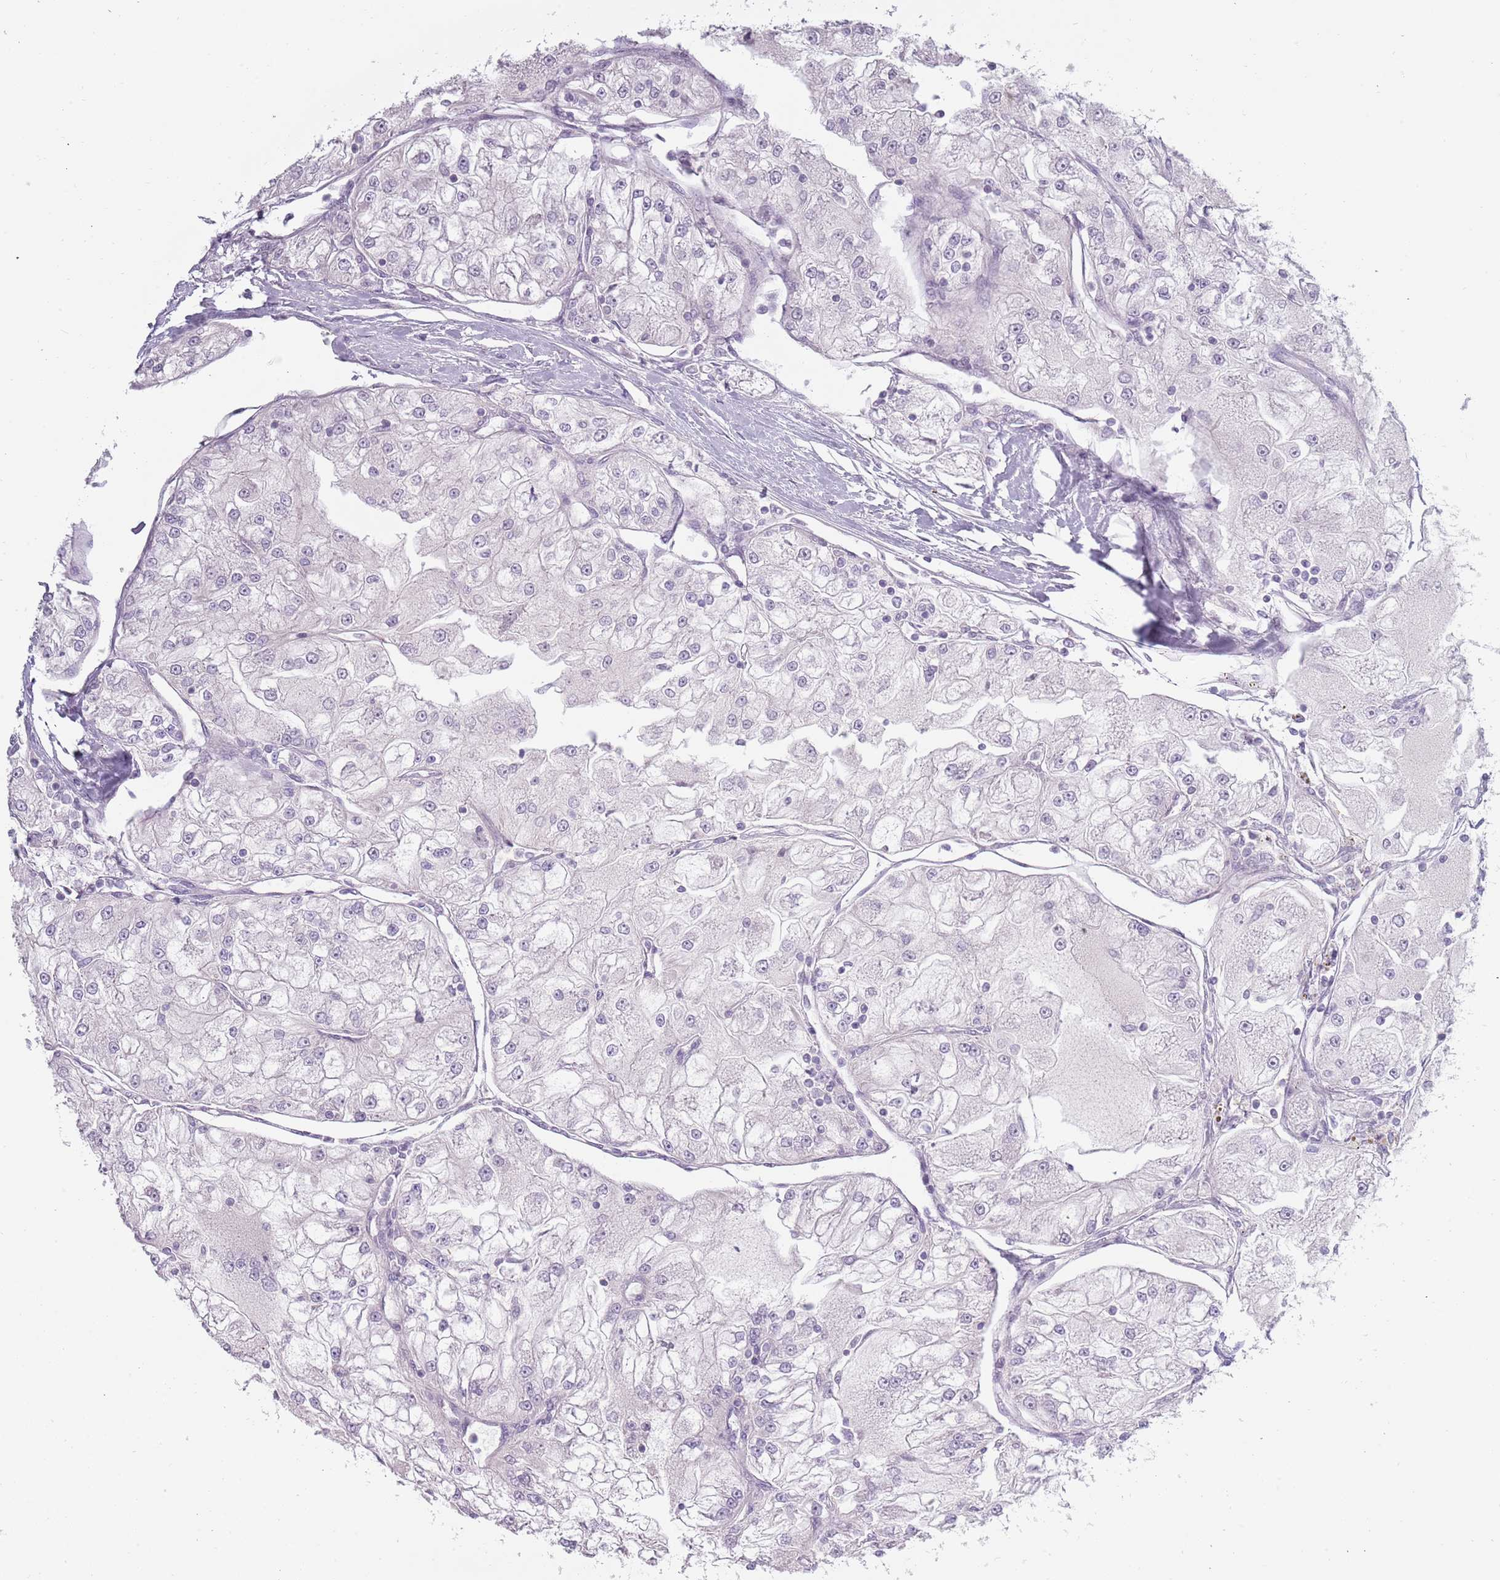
{"staining": {"intensity": "negative", "quantity": "none", "location": "none"}, "tissue": "renal cancer", "cell_type": "Tumor cells", "image_type": "cancer", "snomed": [{"axis": "morphology", "description": "Adenocarcinoma, NOS"}, {"axis": "topography", "description": "Kidney"}], "caption": "High power microscopy histopathology image of an immunohistochemistry image of adenocarcinoma (renal), revealing no significant expression in tumor cells.", "gene": "TNFRSF6B", "patient": {"sex": "female", "age": 72}}